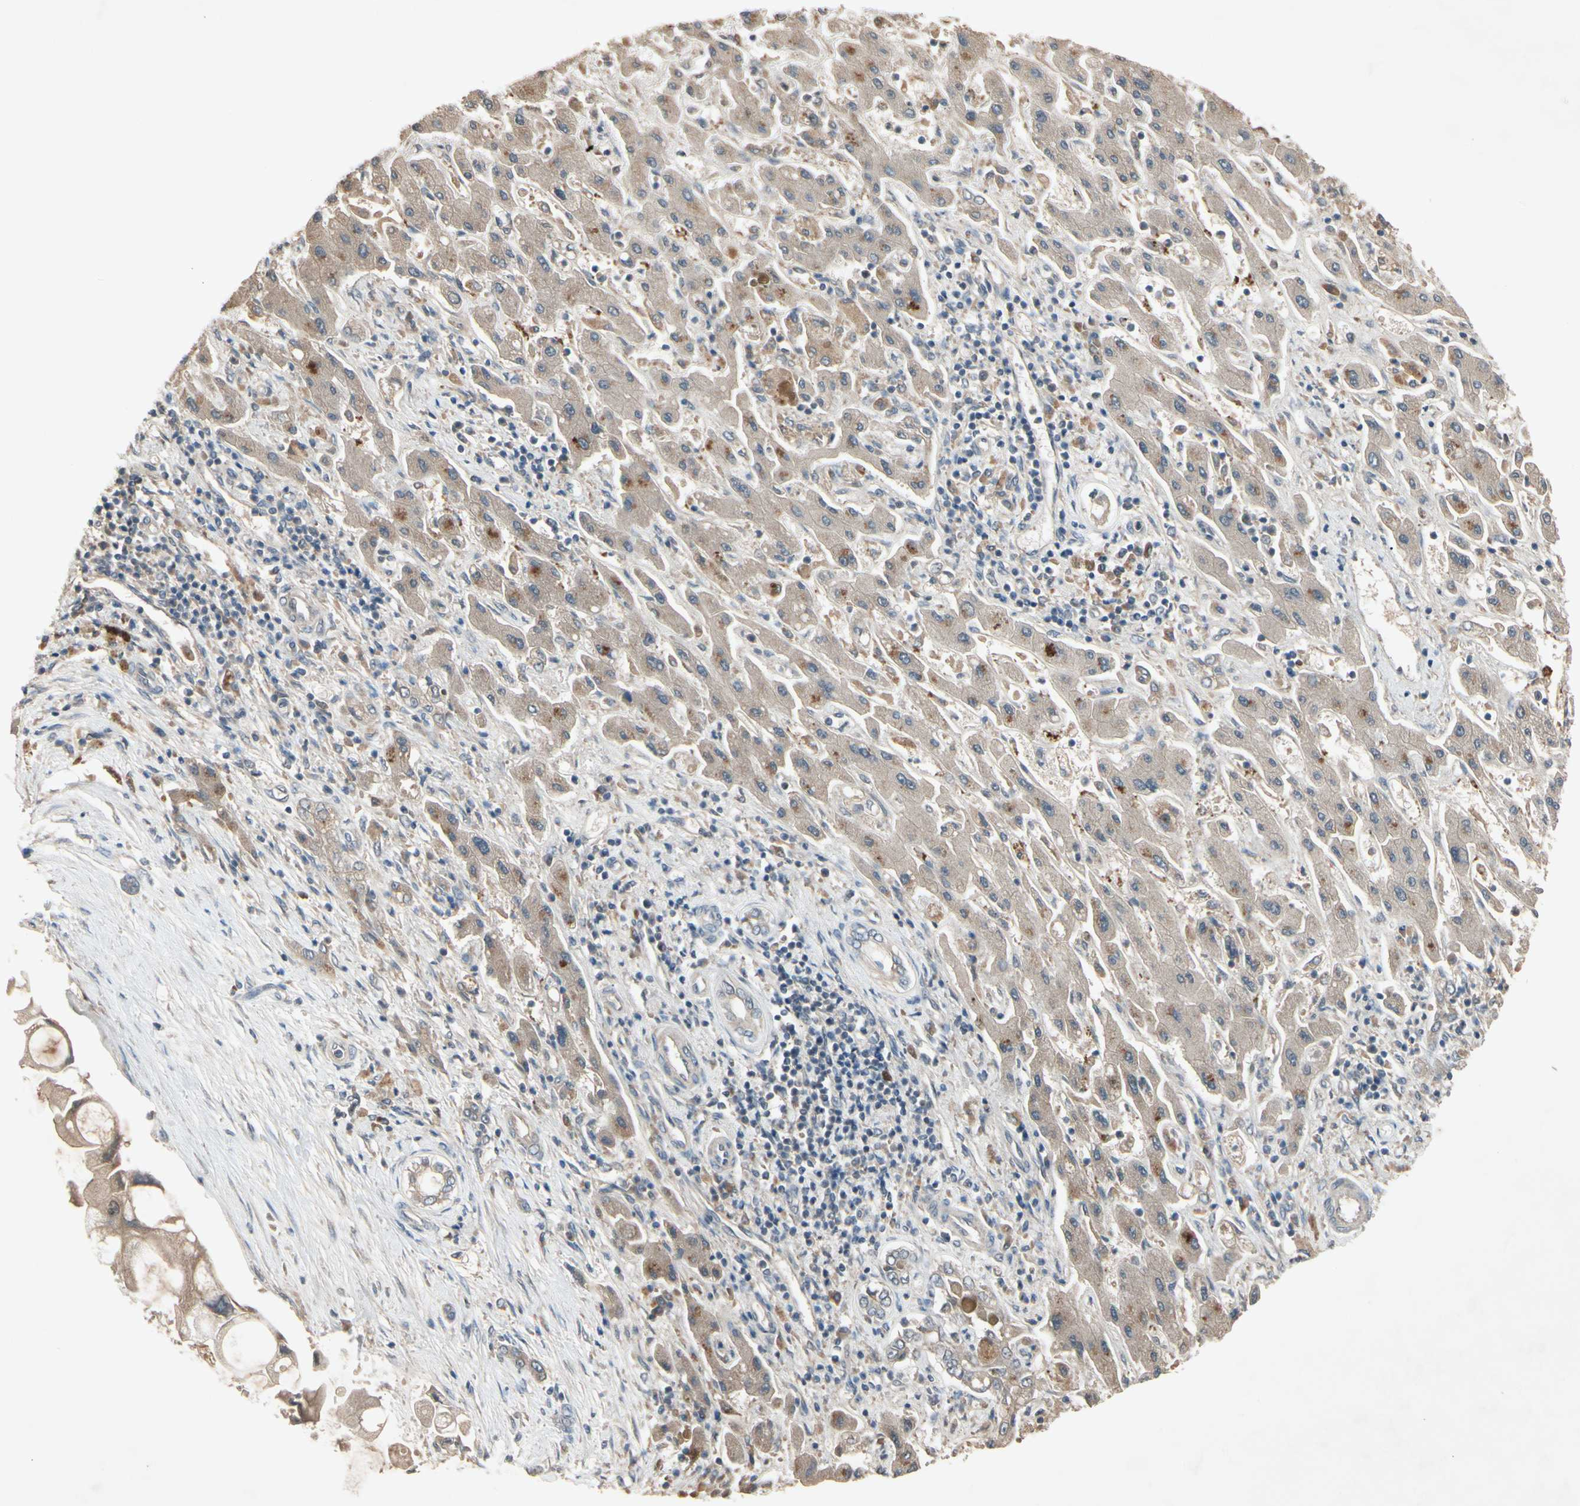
{"staining": {"intensity": "weak", "quantity": ">75%", "location": "cytoplasmic/membranous"}, "tissue": "liver cancer", "cell_type": "Tumor cells", "image_type": "cancer", "snomed": [{"axis": "morphology", "description": "Cholangiocarcinoma"}, {"axis": "topography", "description": "Liver"}], "caption": "Human liver cancer stained for a protein (brown) demonstrates weak cytoplasmic/membranous positive expression in approximately >75% of tumor cells.", "gene": "NSF", "patient": {"sex": "male", "age": 50}}